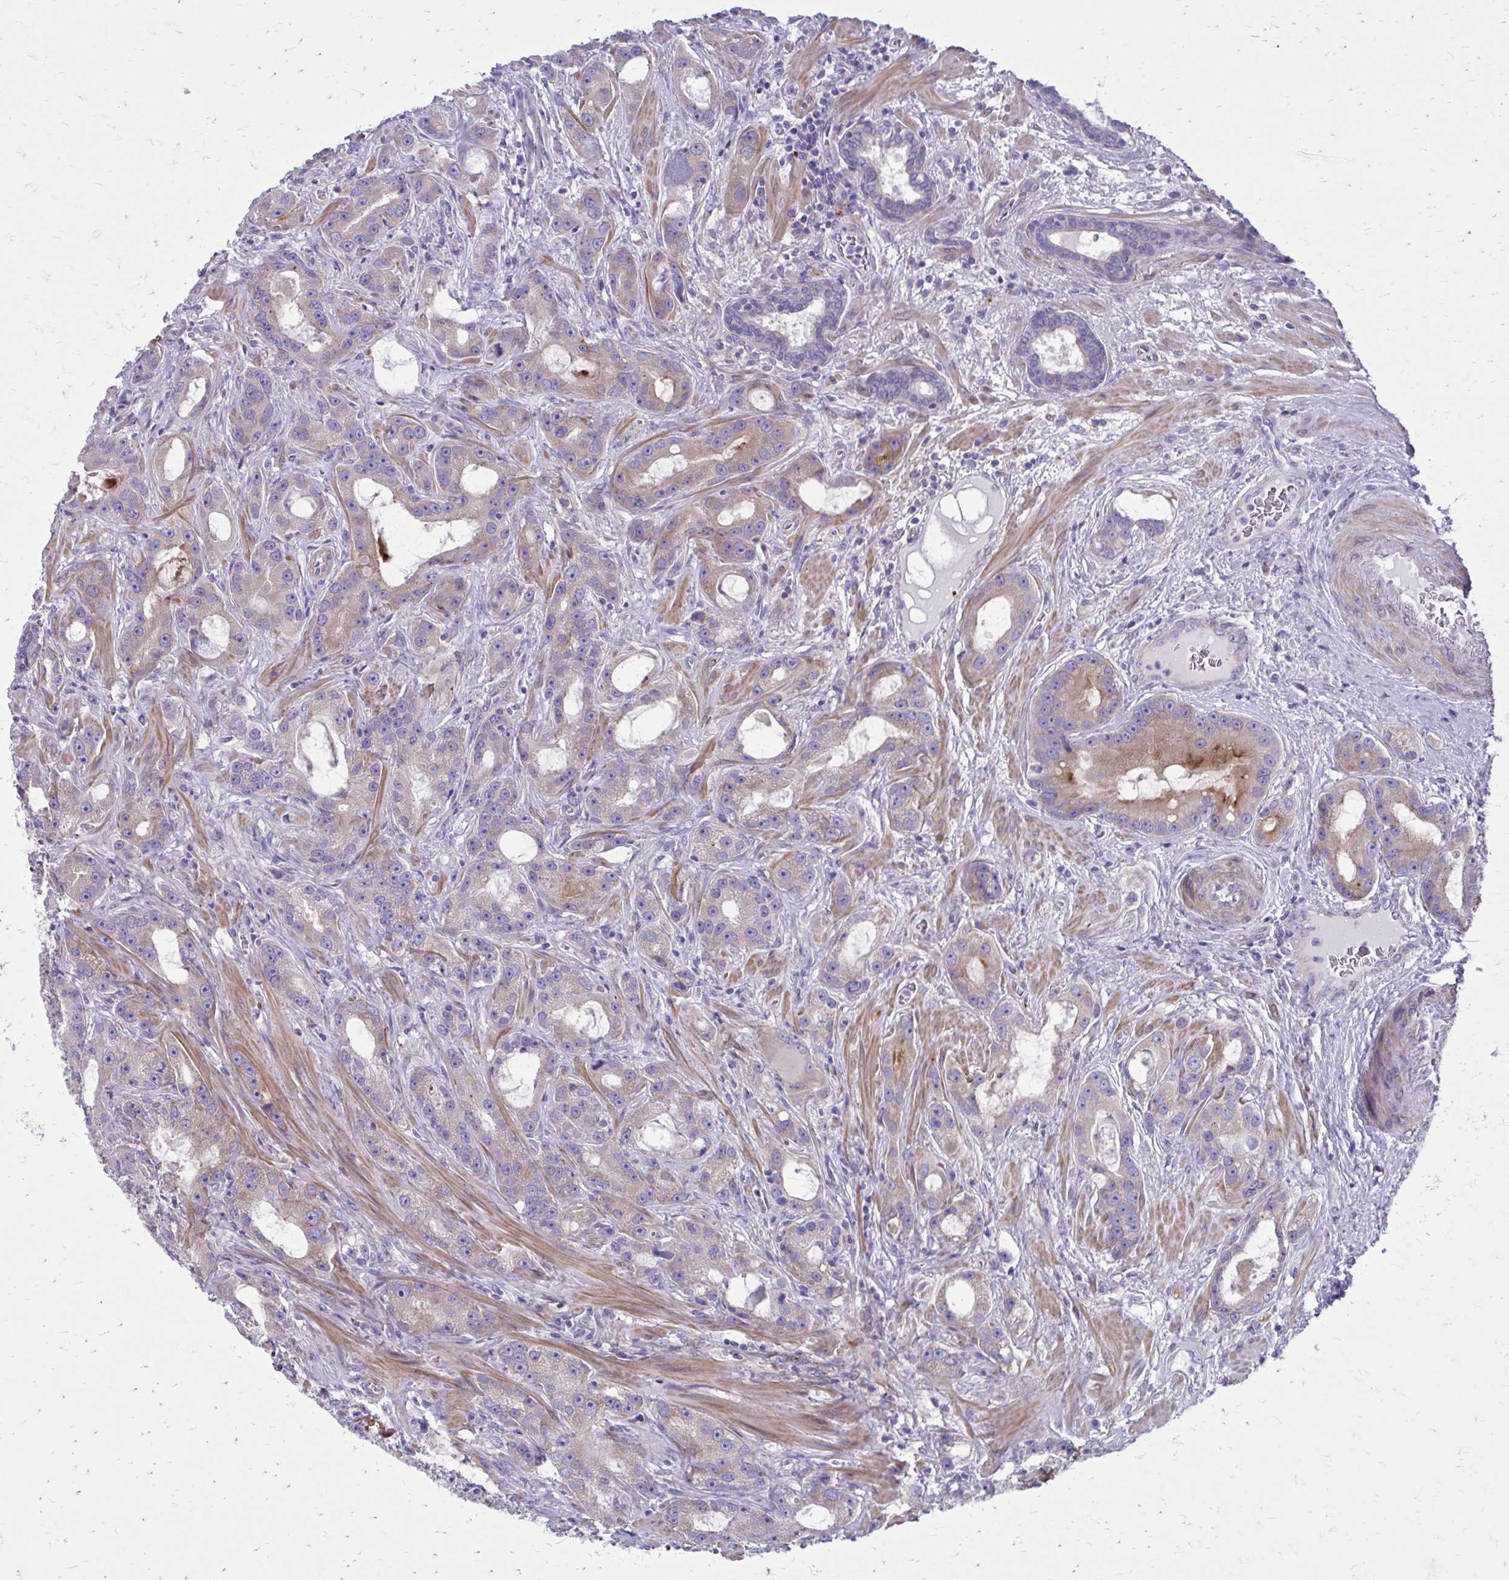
{"staining": {"intensity": "moderate", "quantity": "<25%", "location": "cytoplasmic/membranous"}, "tissue": "prostate cancer", "cell_type": "Tumor cells", "image_type": "cancer", "snomed": [{"axis": "morphology", "description": "Adenocarcinoma, High grade"}, {"axis": "topography", "description": "Prostate"}], "caption": "High-power microscopy captured an immunohistochemistry (IHC) photomicrograph of prostate cancer (high-grade adenocarcinoma), revealing moderate cytoplasmic/membranous staining in about <25% of tumor cells.", "gene": "GIGYF2", "patient": {"sex": "male", "age": 65}}